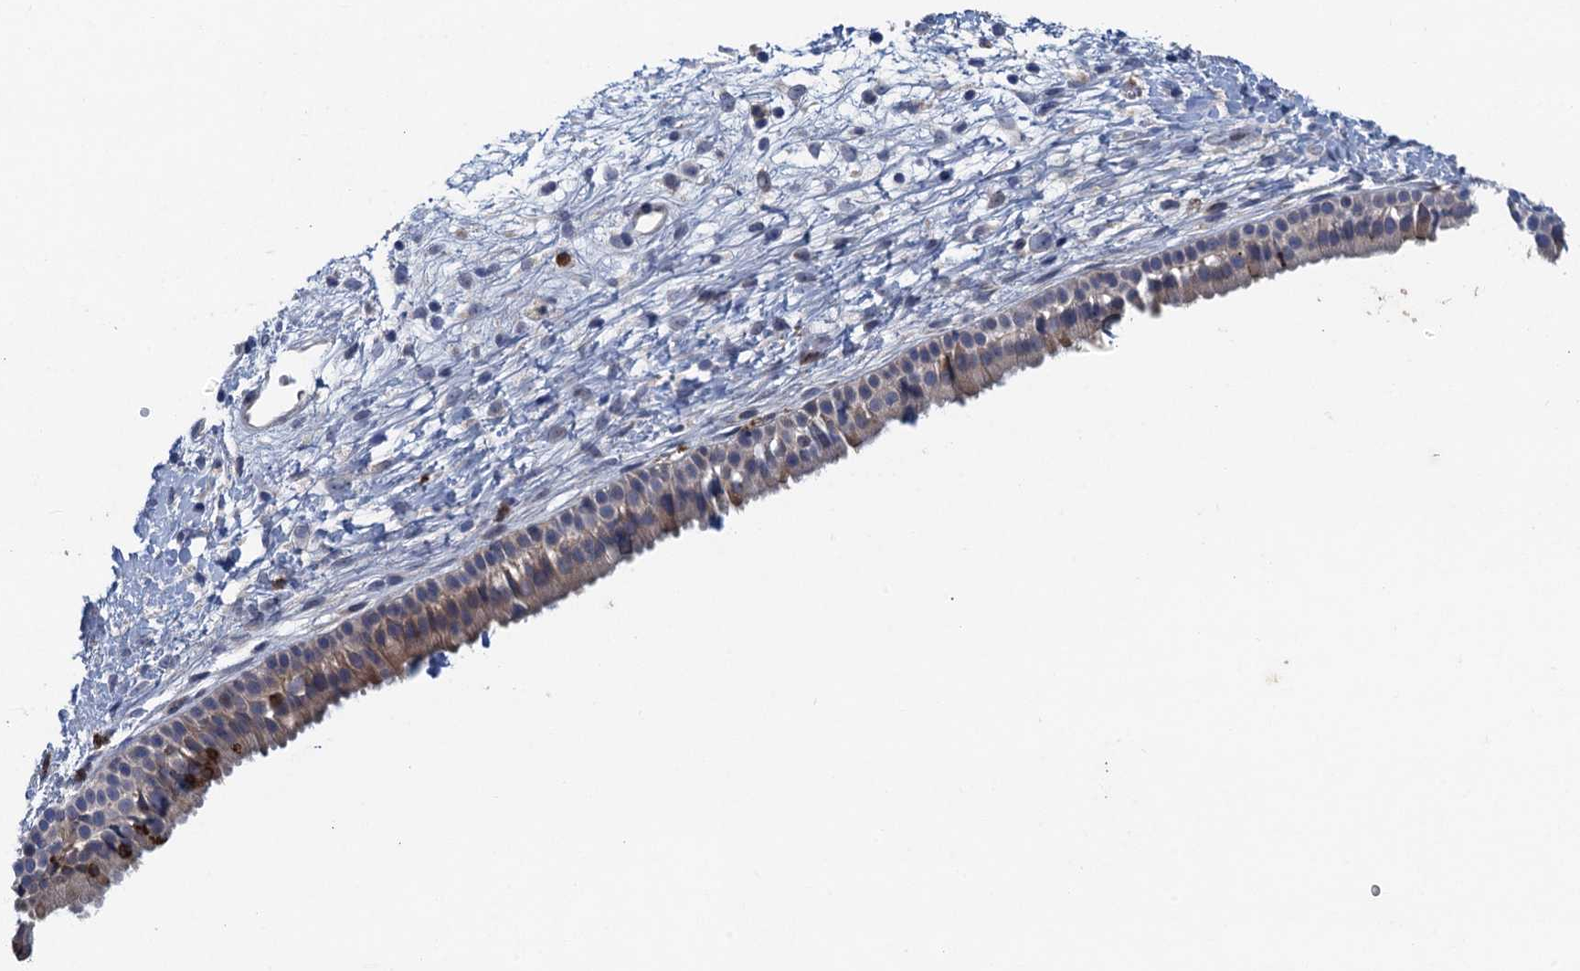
{"staining": {"intensity": "weak", "quantity": "25%-75%", "location": "cytoplasmic/membranous"}, "tissue": "nasopharynx", "cell_type": "Respiratory epithelial cells", "image_type": "normal", "snomed": [{"axis": "morphology", "description": "Normal tissue, NOS"}, {"axis": "topography", "description": "Nasopharynx"}], "caption": "Protein expression analysis of unremarkable human nasopharynx reveals weak cytoplasmic/membranous staining in approximately 25%-75% of respiratory epithelial cells. Nuclei are stained in blue.", "gene": "TPCN1", "patient": {"sex": "male", "age": 22}}